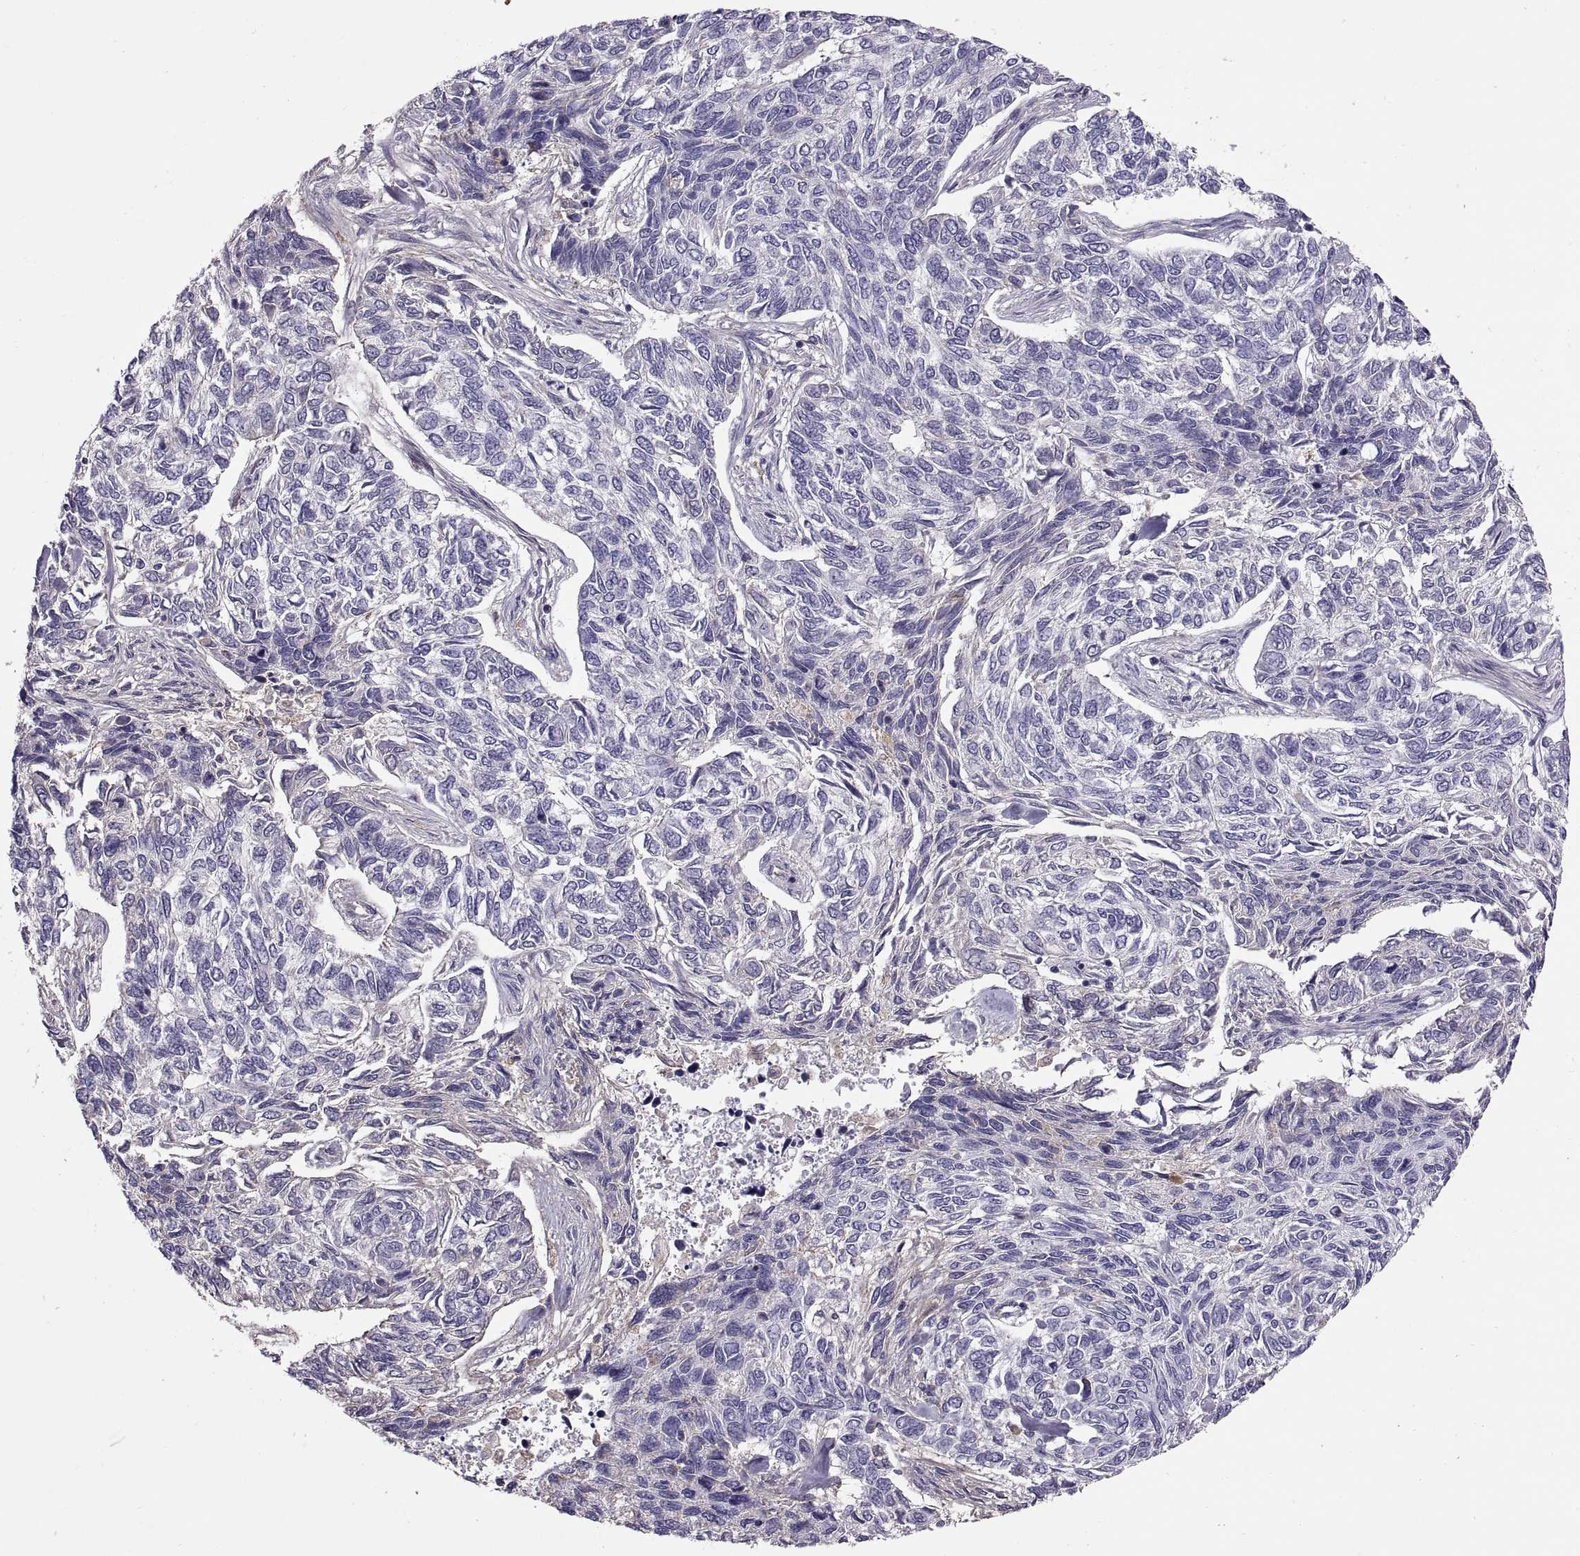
{"staining": {"intensity": "negative", "quantity": "none", "location": "none"}, "tissue": "skin cancer", "cell_type": "Tumor cells", "image_type": "cancer", "snomed": [{"axis": "morphology", "description": "Basal cell carcinoma"}, {"axis": "topography", "description": "Skin"}], "caption": "DAB (3,3'-diaminobenzidine) immunohistochemical staining of skin cancer (basal cell carcinoma) exhibits no significant positivity in tumor cells.", "gene": "EMILIN2", "patient": {"sex": "female", "age": 65}}